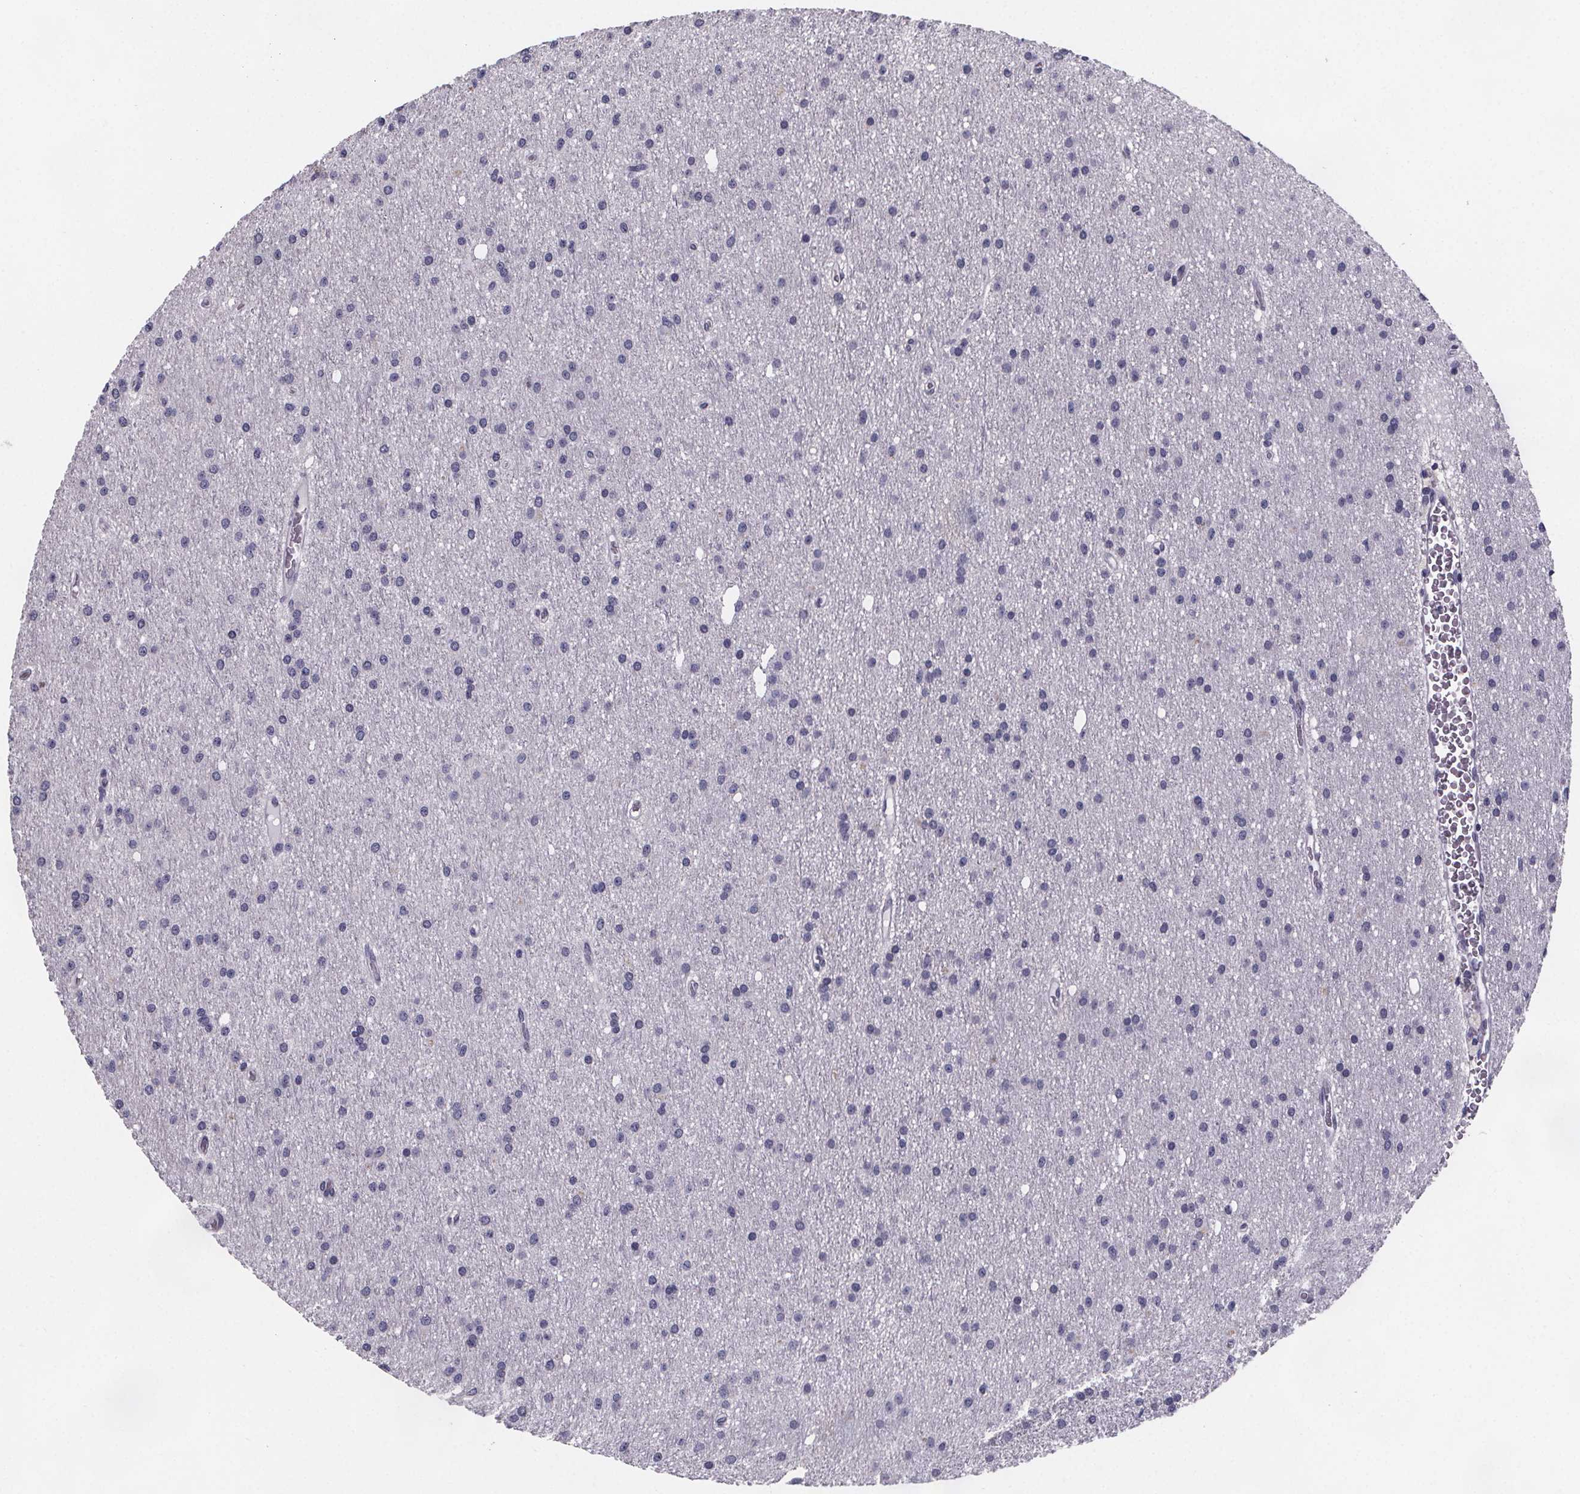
{"staining": {"intensity": "negative", "quantity": "none", "location": "none"}, "tissue": "glioma", "cell_type": "Tumor cells", "image_type": "cancer", "snomed": [{"axis": "morphology", "description": "Glioma, malignant, Low grade"}, {"axis": "topography", "description": "Brain"}], "caption": "Immunohistochemistry (IHC) image of human glioma stained for a protein (brown), which reveals no expression in tumor cells.", "gene": "PAH", "patient": {"sex": "male", "age": 27}}